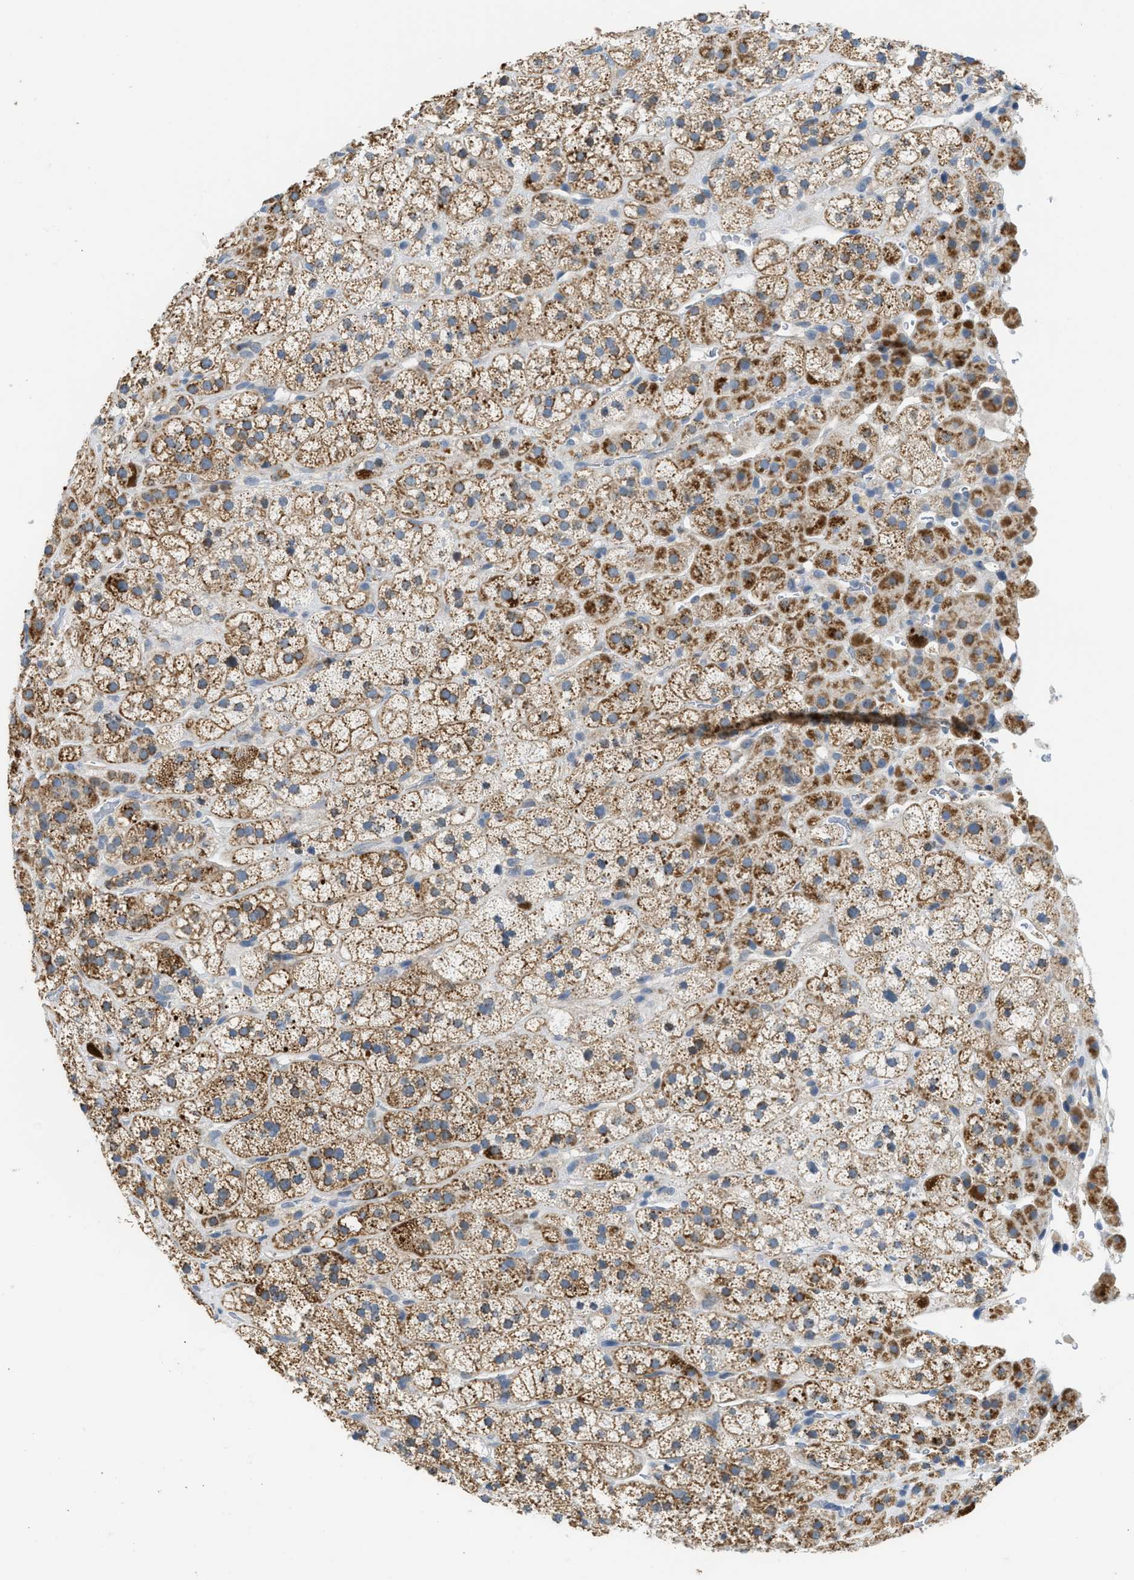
{"staining": {"intensity": "moderate", "quantity": ">75%", "location": "cytoplasmic/membranous"}, "tissue": "adrenal gland", "cell_type": "Glandular cells", "image_type": "normal", "snomed": [{"axis": "morphology", "description": "Normal tissue, NOS"}, {"axis": "topography", "description": "Adrenal gland"}], "caption": "Human adrenal gland stained for a protein (brown) demonstrates moderate cytoplasmic/membranous positive positivity in about >75% of glandular cells.", "gene": "GOT2", "patient": {"sex": "male", "age": 56}}